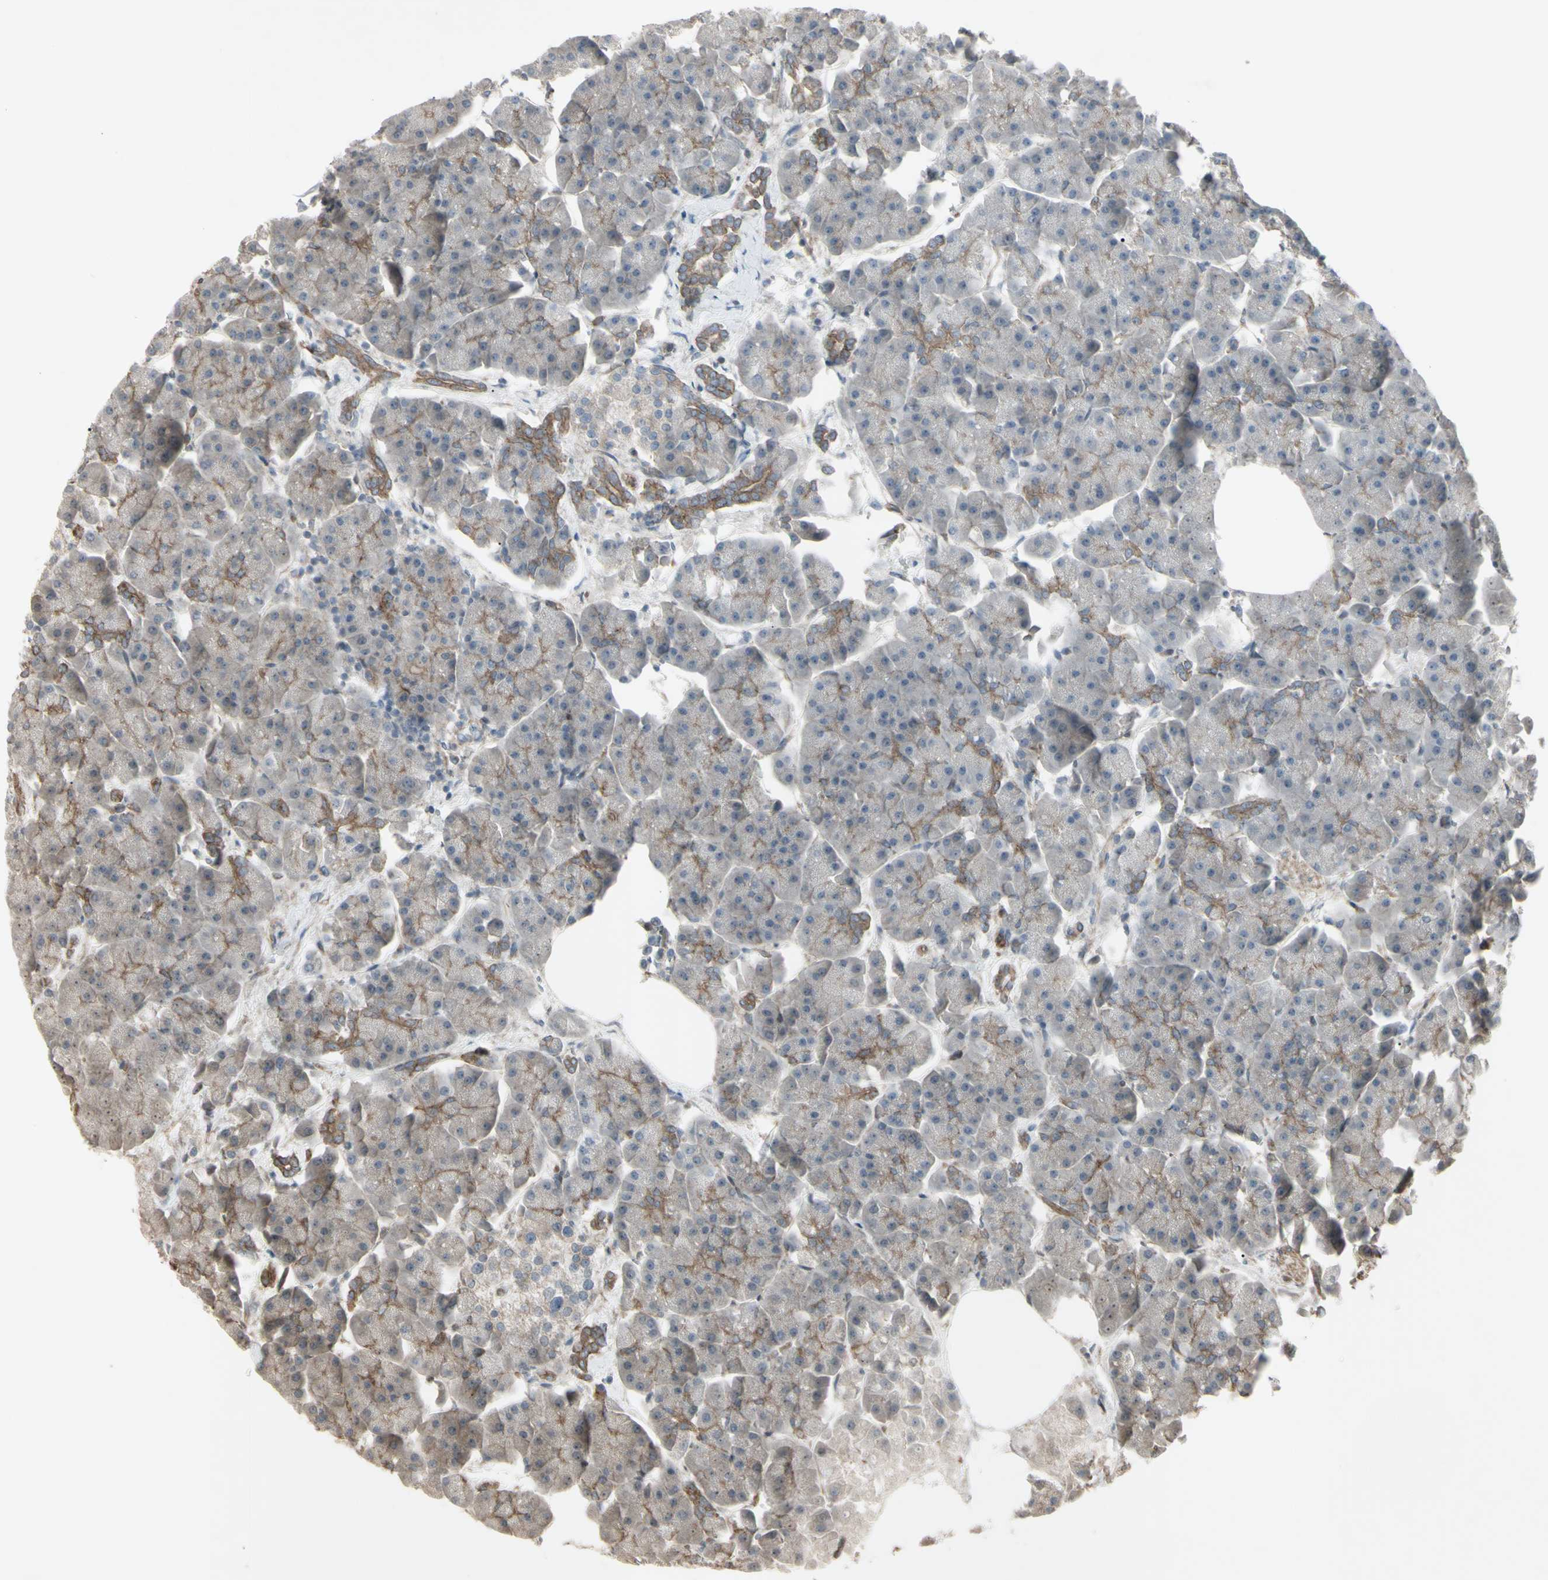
{"staining": {"intensity": "weak", "quantity": ">75%", "location": "cytoplasmic/membranous"}, "tissue": "pancreas", "cell_type": "Exocrine glandular cells", "image_type": "normal", "snomed": [{"axis": "morphology", "description": "Normal tissue, NOS"}, {"axis": "topography", "description": "Pancreas"}], "caption": "High-magnification brightfield microscopy of benign pancreas stained with DAB (3,3'-diaminobenzidine) (brown) and counterstained with hematoxylin (blue). exocrine glandular cells exhibit weak cytoplasmic/membranous positivity is seen in approximately>75% of cells.", "gene": "JAG1", "patient": {"sex": "female", "age": 70}}